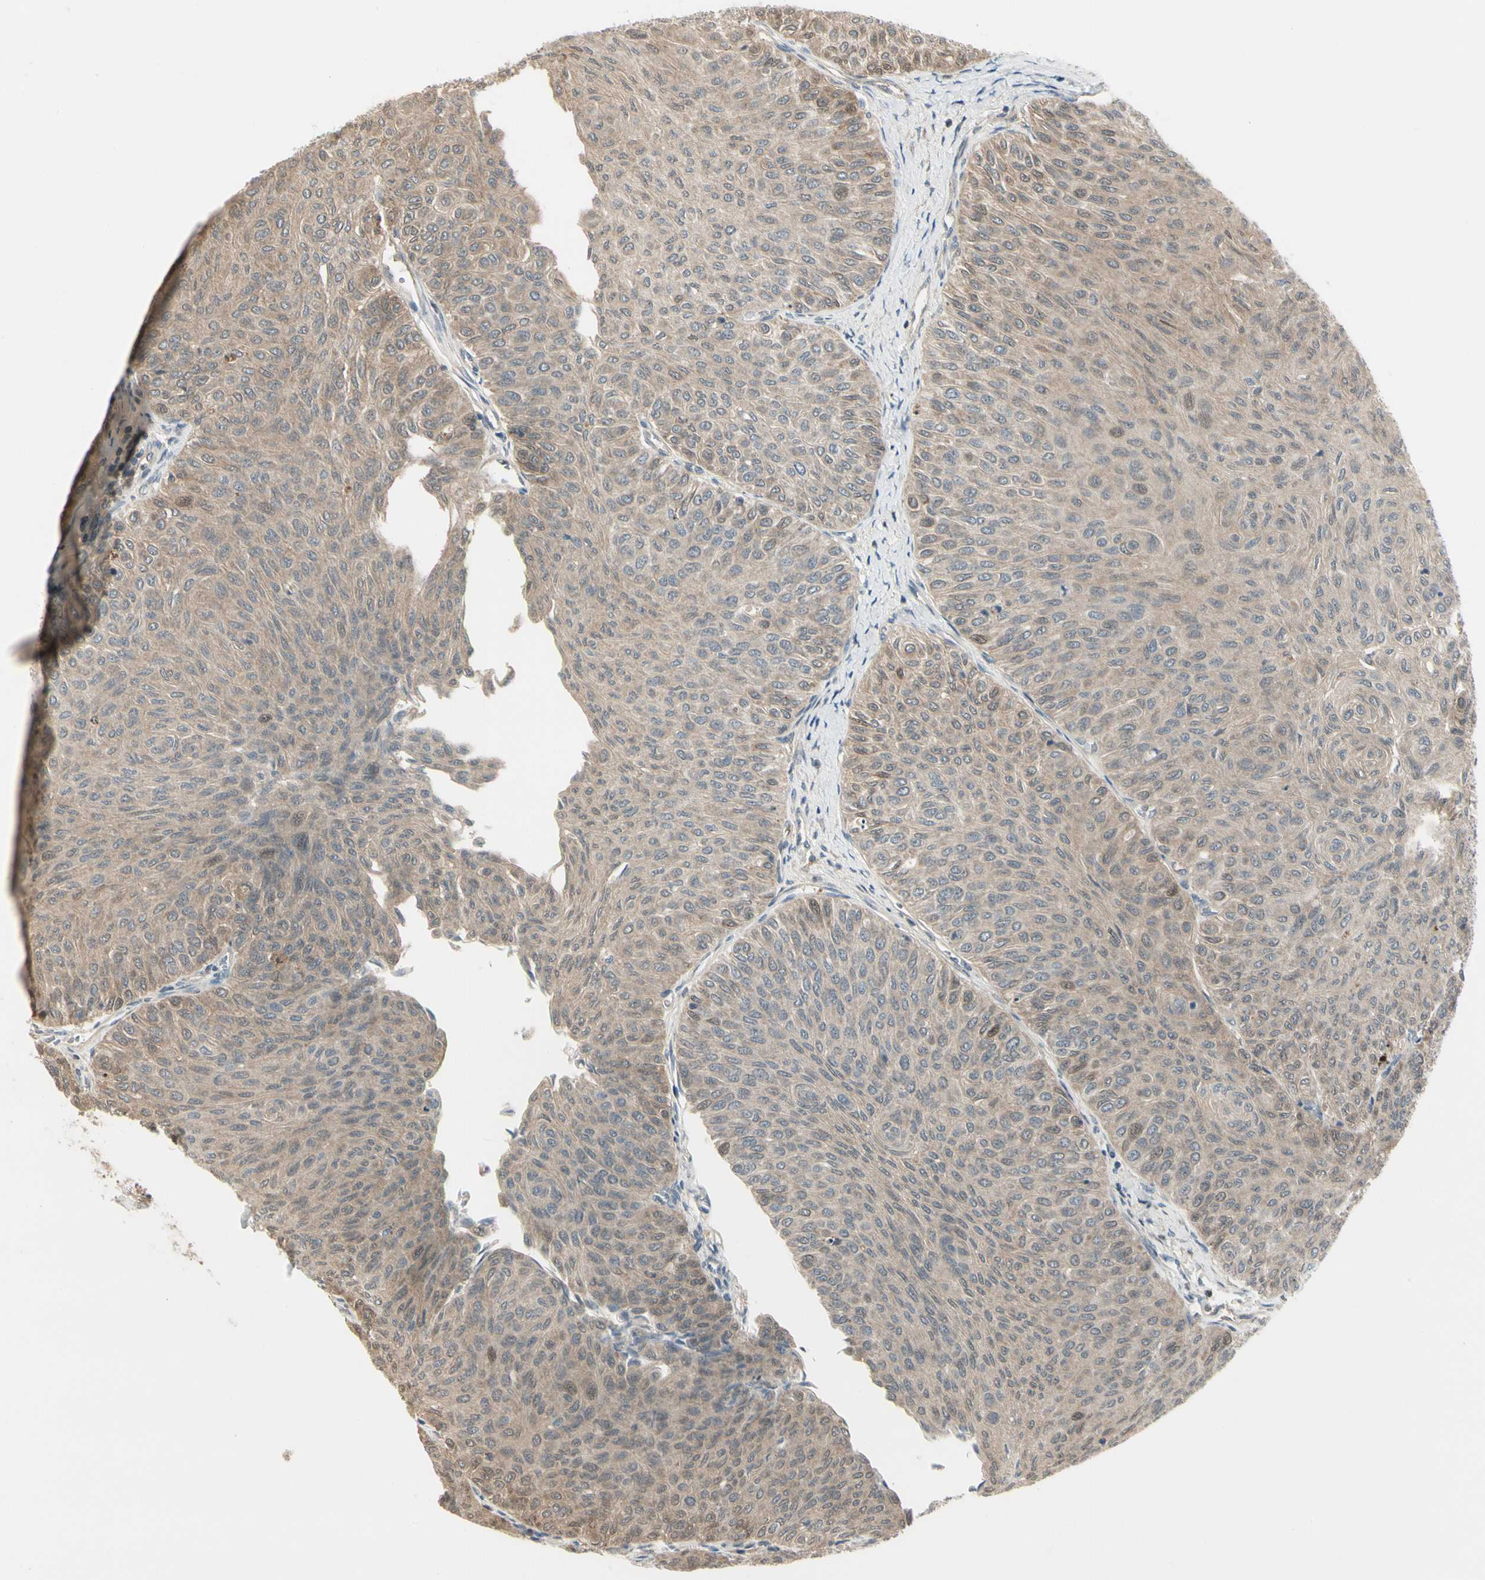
{"staining": {"intensity": "weak", "quantity": ">75%", "location": "cytoplasmic/membranous"}, "tissue": "urothelial cancer", "cell_type": "Tumor cells", "image_type": "cancer", "snomed": [{"axis": "morphology", "description": "Urothelial carcinoma, Low grade"}, {"axis": "topography", "description": "Urinary bladder"}], "caption": "An immunohistochemistry micrograph of tumor tissue is shown. Protein staining in brown shows weak cytoplasmic/membranous positivity in urothelial cancer within tumor cells. The staining is performed using DAB brown chromogen to label protein expression. The nuclei are counter-stained blue using hematoxylin.", "gene": "EVC", "patient": {"sex": "male", "age": 78}}